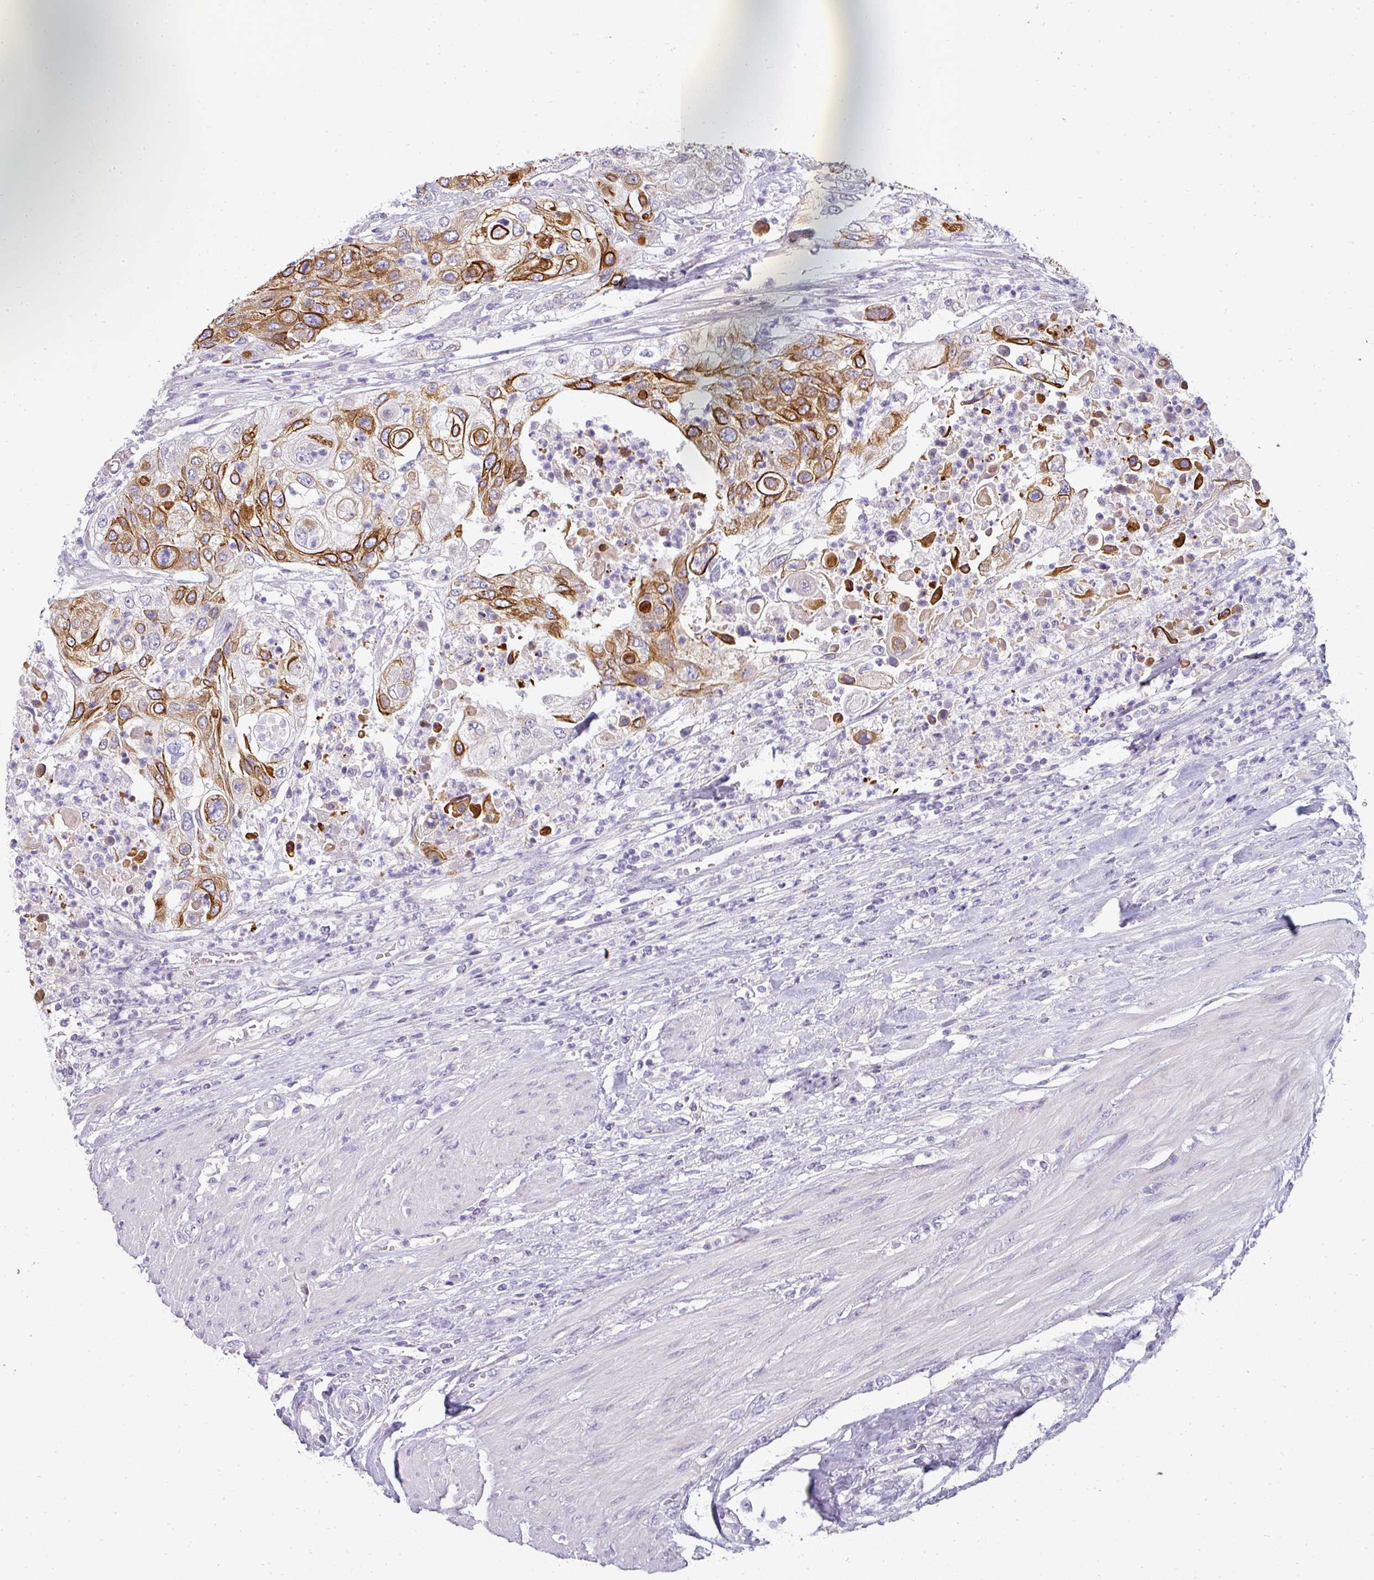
{"staining": {"intensity": "strong", "quantity": ">75%", "location": "cytoplasmic/membranous"}, "tissue": "urothelial cancer", "cell_type": "Tumor cells", "image_type": "cancer", "snomed": [{"axis": "morphology", "description": "Urothelial carcinoma, High grade"}, {"axis": "topography", "description": "Urinary bladder"}], "caption": "An immunohistochemistry micrograph of tumor tissue is shown. Protein staining in brown highlights strong cytoplasmic/membranous positivity in urothelial cancer within tumor cells. (DAB IHC, brown staining for protein, blue staining for nuclei).", "gene": "ASXL3", "patient": {"sex": "female", "age": 79}}